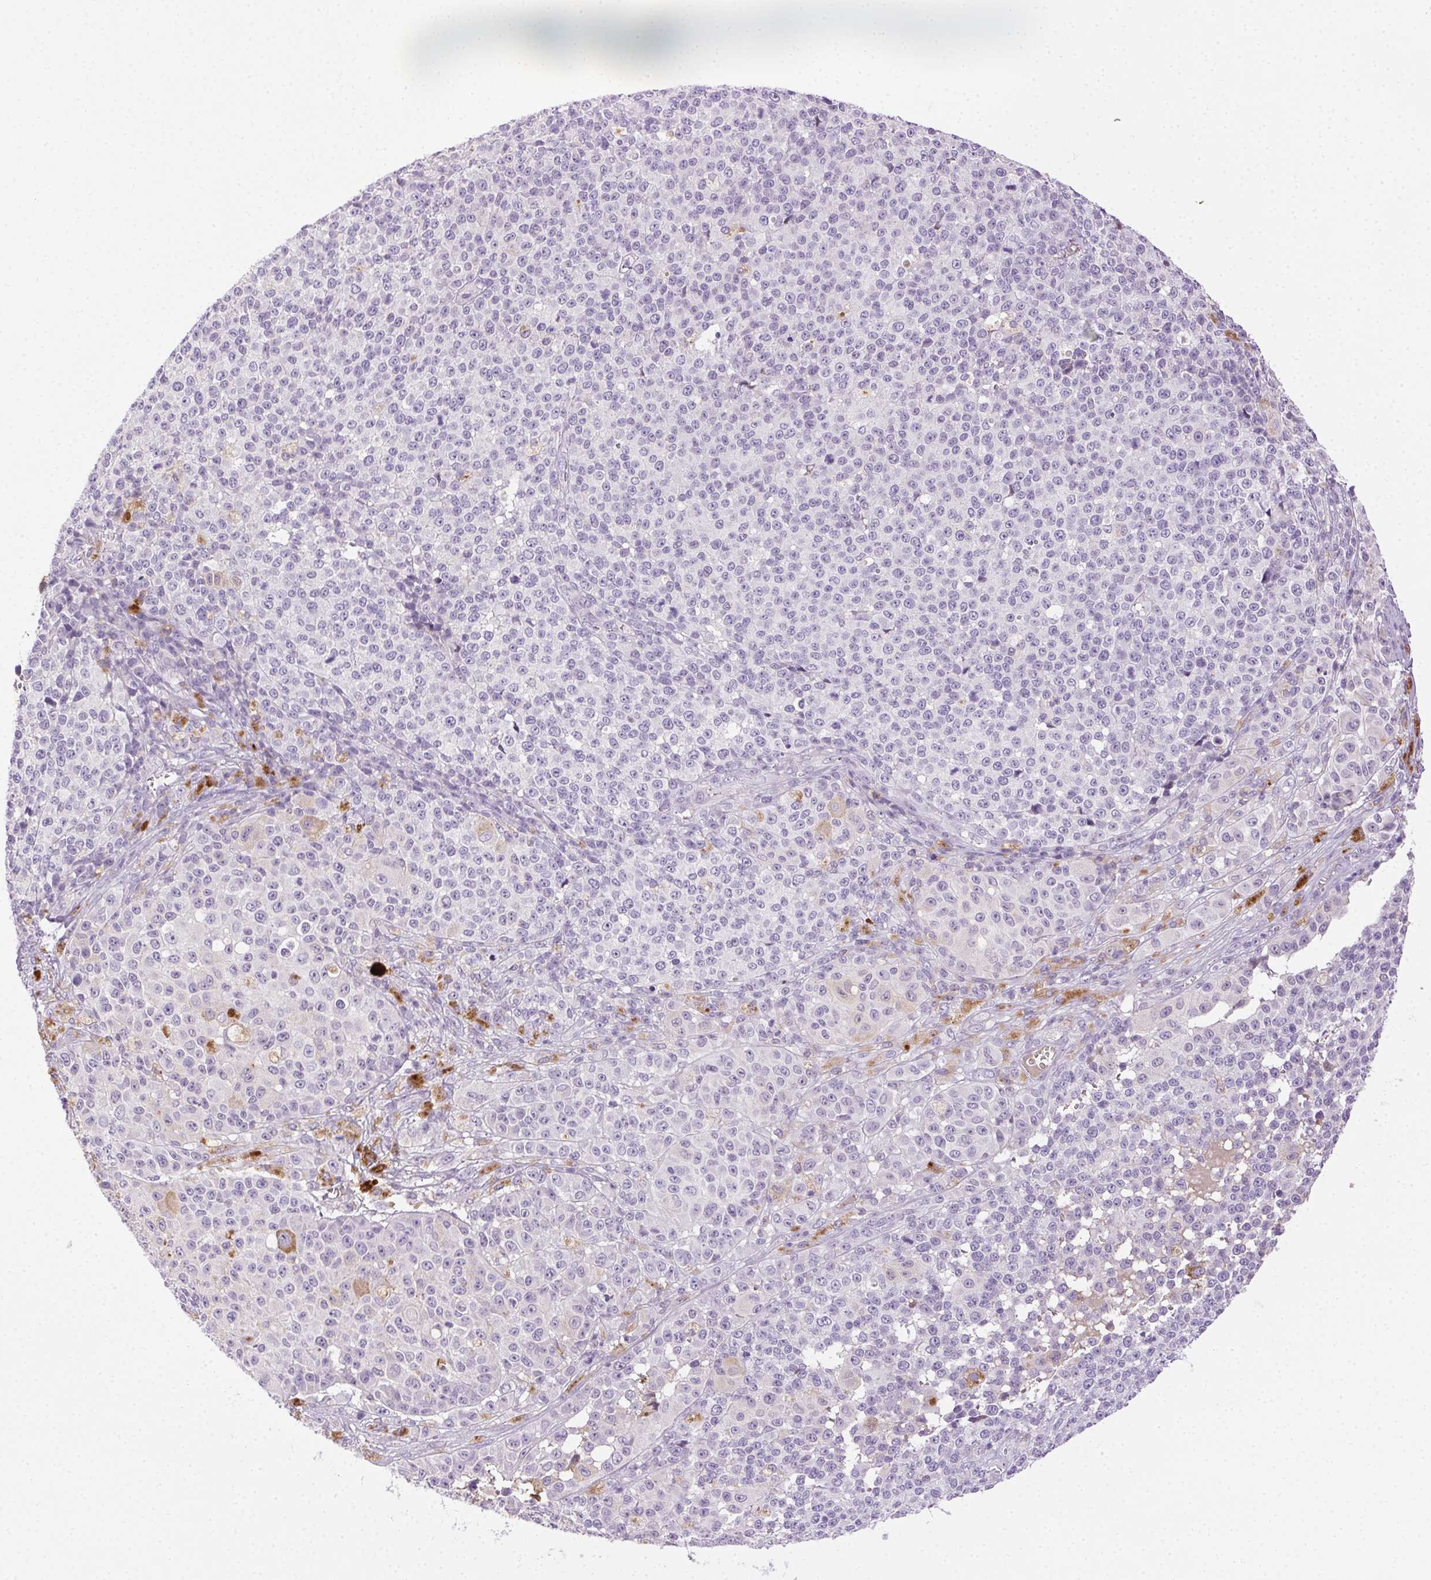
{"staining": {"intensity": "negative", "quantity": "none", "location": "none"}, "tissue": "melanoma", "cell_type": "Tumor cells", "image_type": "cancer", "snomed": [{"axis": "morphology", "description": "Malignant melanoma, NOS"}, {"axis": "topography", "description": "Skin"}], "caption": "Tumor cells show no significant positivity in malignant melanoma. The staining is performed using DAB (3,3'-diaminobenzidine) brown chromogen with nuclei counter-stained in using hematoxylin.", "gene": "BPIFB2", "patient": {"sex": "female", "age": 58}}